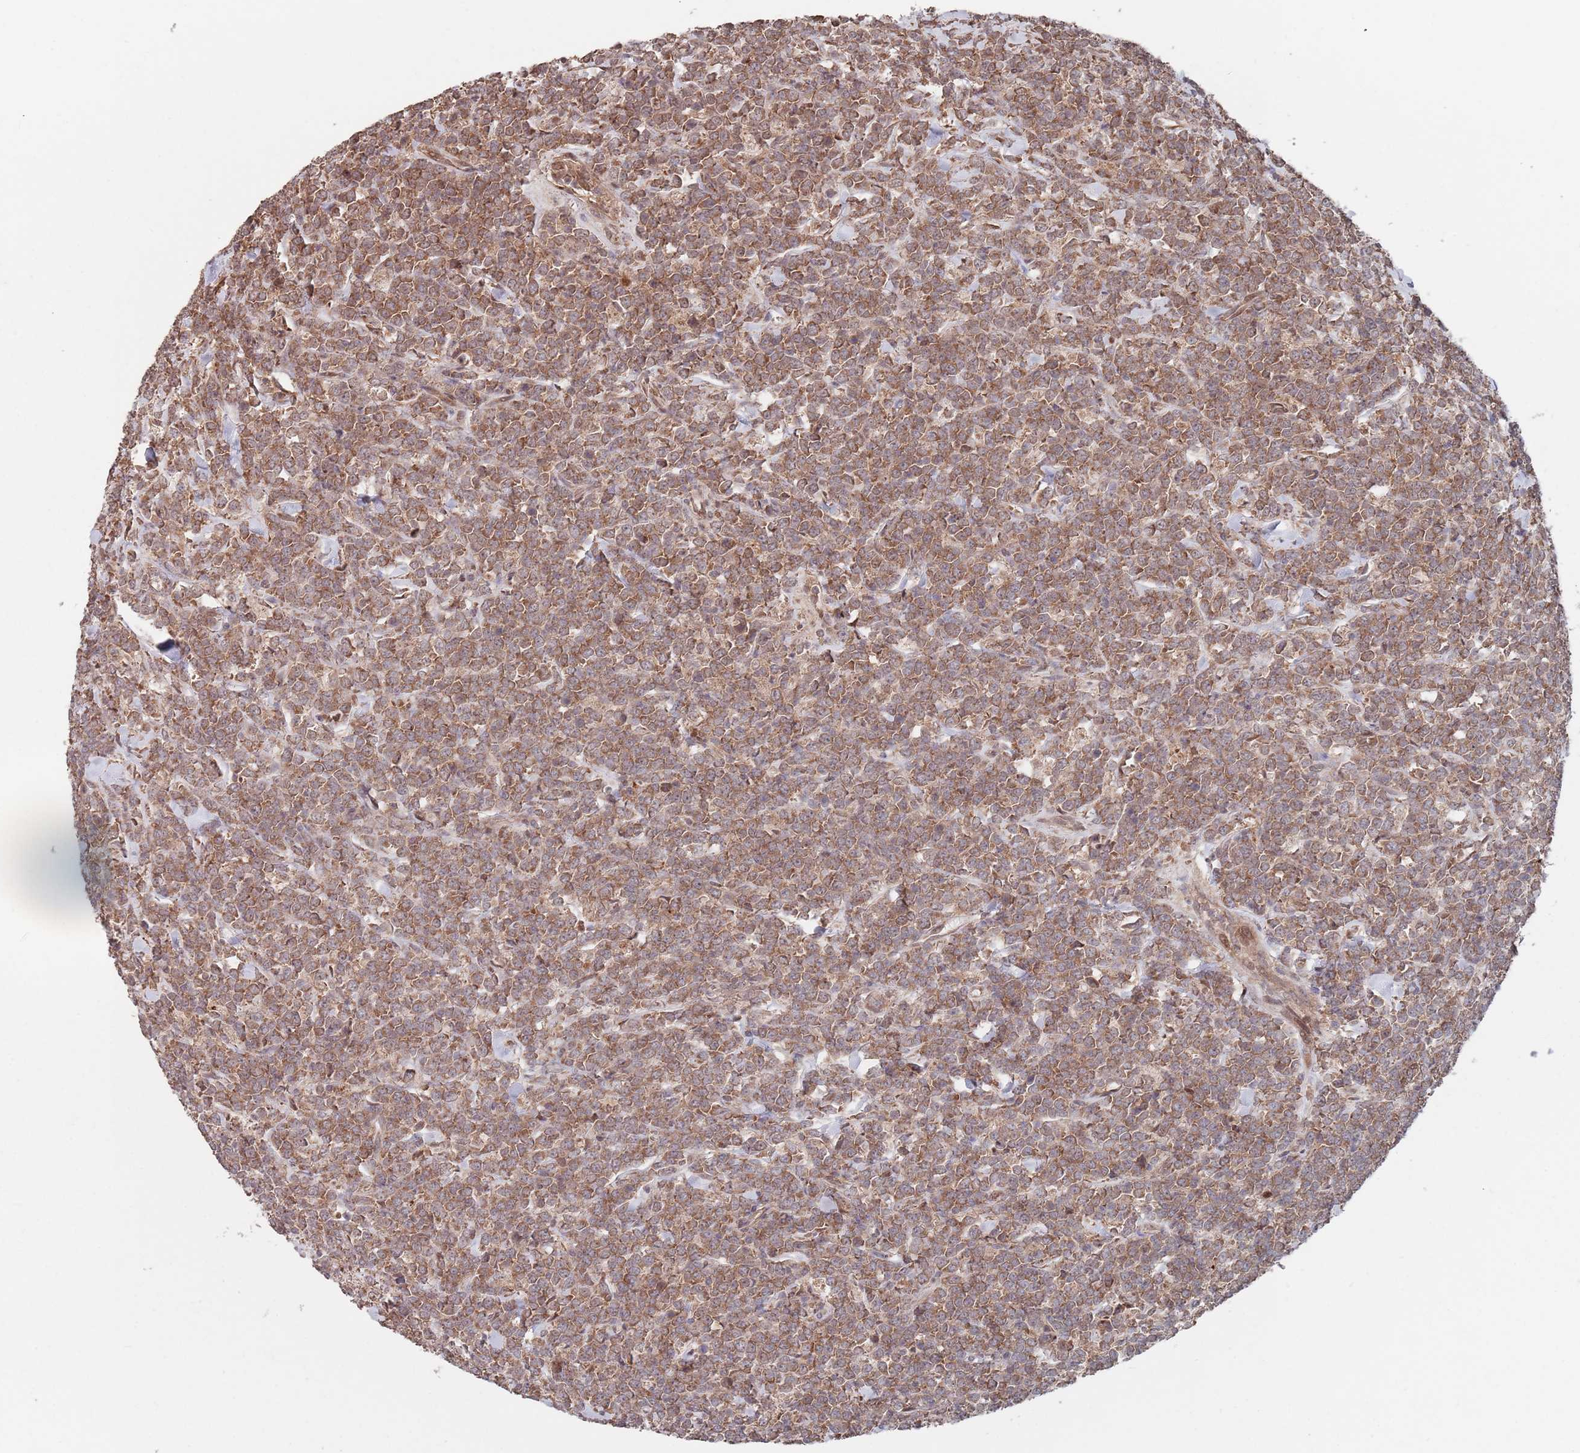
{"staining": {"intensity": "moderate", "quantity": ">75%", "location": "cytoplasmic/membranous"}, "tissue": "lymphoma", "cell_type": "Tumor cells", "image_type": "cancer", "snomed": [{"axis": "morphology", "description": "Malignant lymphoma, non-Hodgkin's type, High grade"}, {"axis": "topography", "description": "Small intestine"}], "caption": "This is an image of immunohistochemistry staining of lymphoma, which shows moderate staining in the cytoplasmic/membranous of tumor cells.", "gene": "UNC45A", "patient": {"sex": "male", "age": 8}}